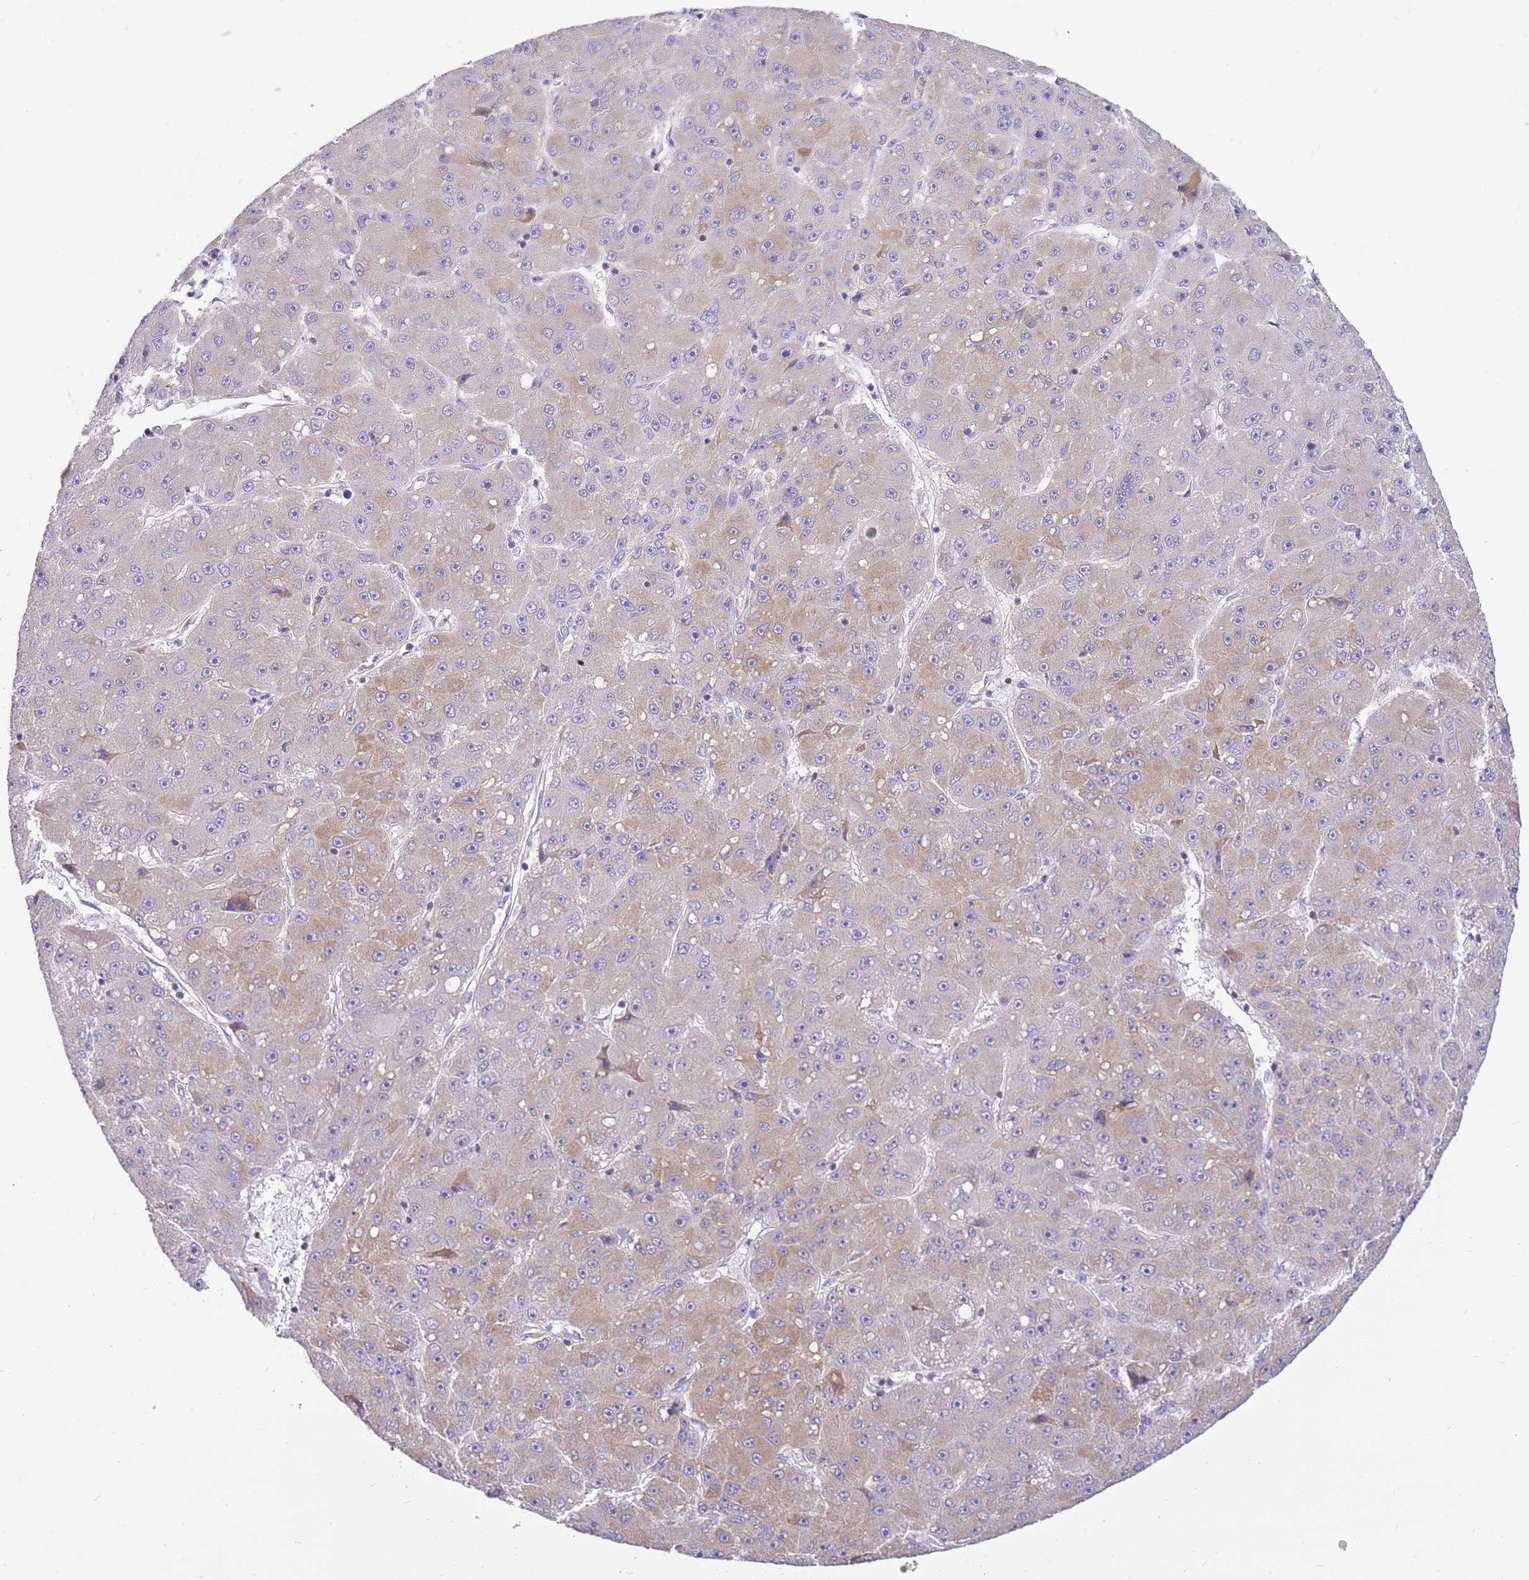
{"staining": {"intensity": "weak", "quantity": "25%-75%", "location": "cytoplasmic/membranous"}, "tissue": "liver cancer", "cell_type": "Tumor cells", "image_type": "cancer", "snomed": [{"axis": "morphology", "description": "Carcinoma, Hepatocellular, NOS"}, {"axis": "topography", "description": "Liver"}], "caption": "Tumor cells demonstrate weak cytoplasmic/membranous staining in about 25%-75% of cells in liver cancer.", "gene": "GLCE", "patient": {"sex": "male", "age": 67}}